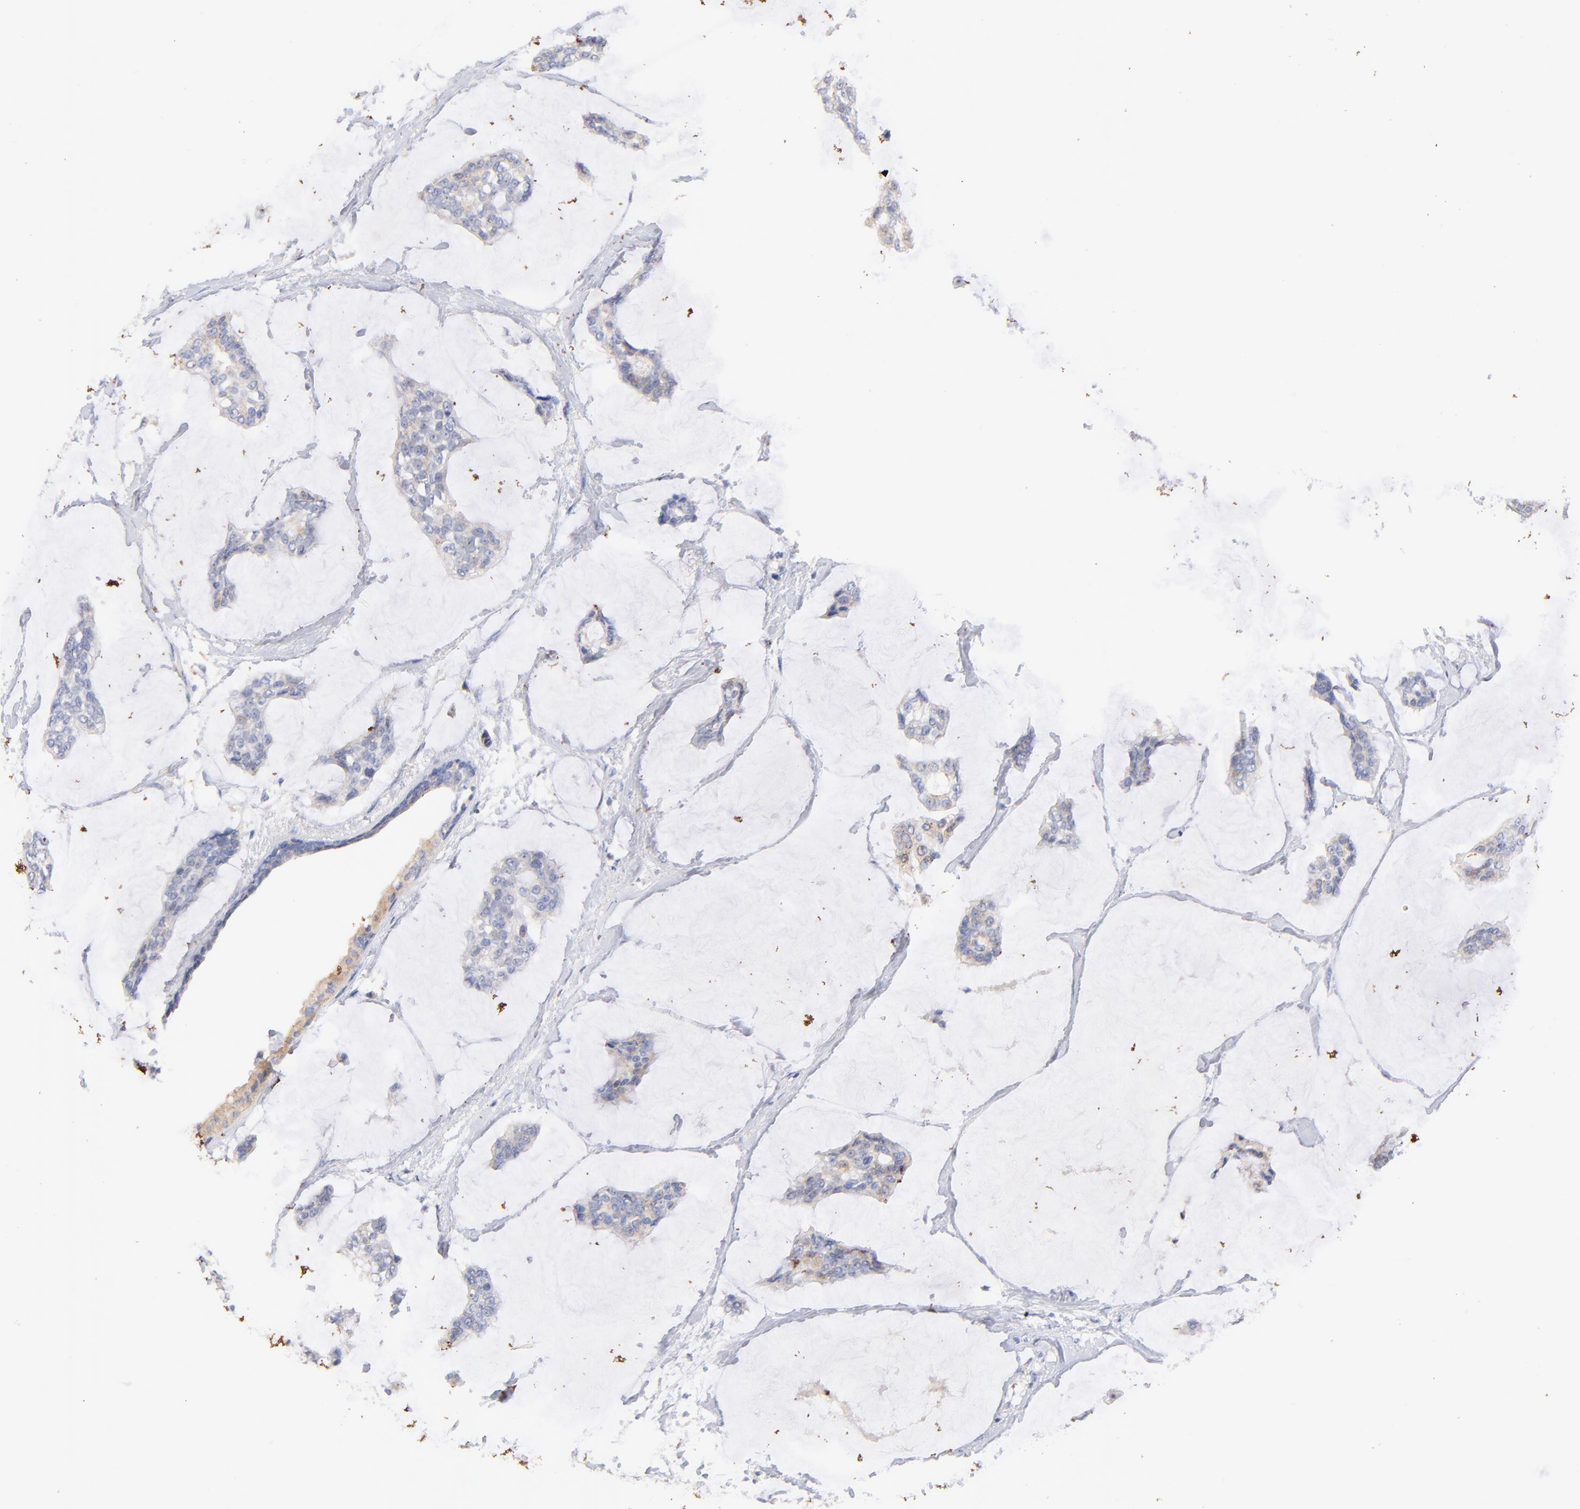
{"staining": {"intensity": "weak", "quantity": ">75%", "location": "cytoplasmic/membranous"}, "tissue": "breast cancer", "cell_type": "Tumor cells", "image_type": "cancer", "snomed": [{"axis": "morphology", "description": "Duct carcinoma"}, {"axis": "topography", "description": "Breast"}], "caption": "A high-resolution histopathology image shows immunohistochemistry staining of breast intraductal carcinoma, which exhibits weak cytoplasmic/membranous expression in about >75% of tumor cells.", "gene": "IGLV7-43", "patient": {"sex": "female", "age": 93}}